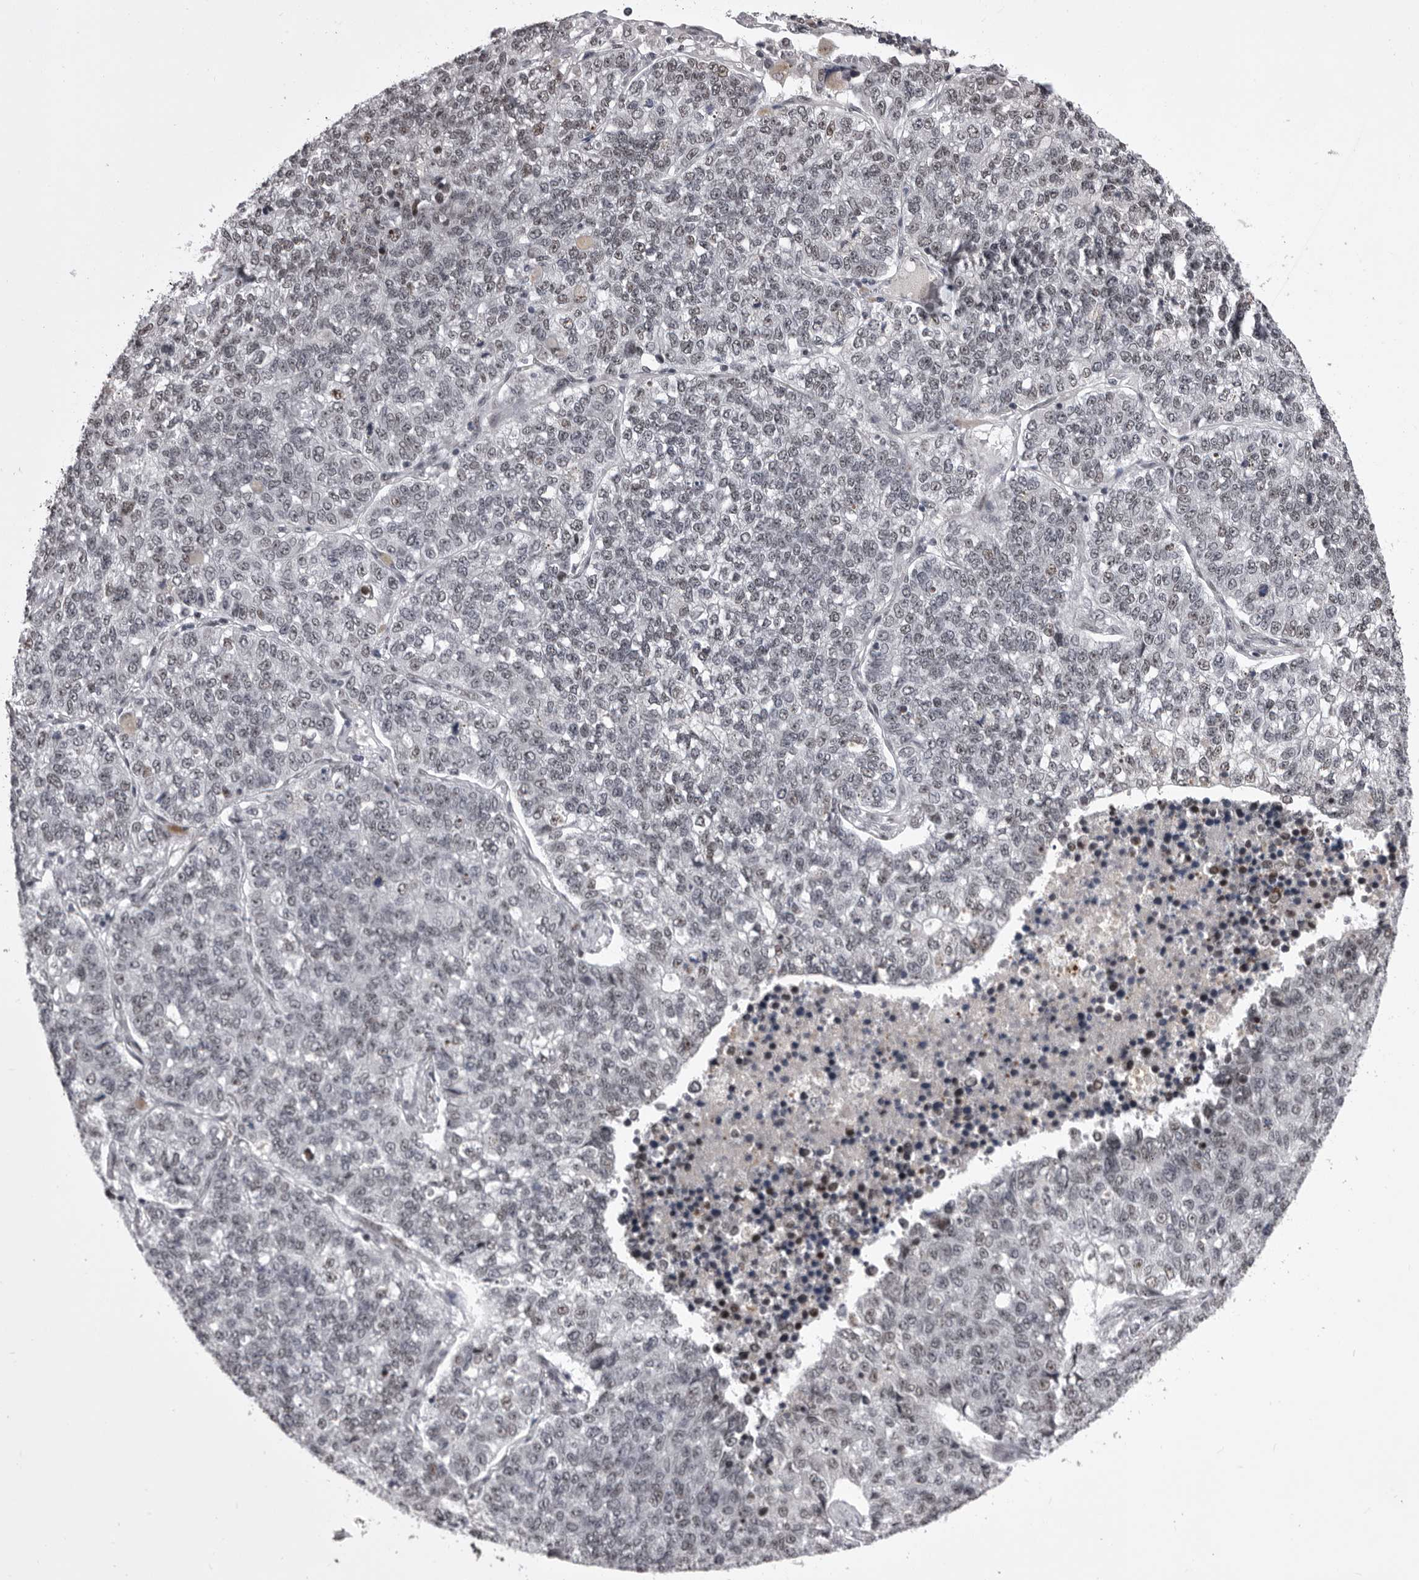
{"staining": {"intensity": "weak", "quantity": "<25%", "location": "nuclear"}, "tissue": "lung cancer", "cell_type": "Tumor cells", "image_type": "cancer", "snomed": [{"axis": "morphology", "description": "Adenocarcinoma, NOS"}, {"axis": "topography", "description": "Lung"}], "caption": "Tumor cells show no significant protein positivity in lung adenocarcinoma.", "gene": "PRPF3", "patient": {"sex": "male", "age": 49}}